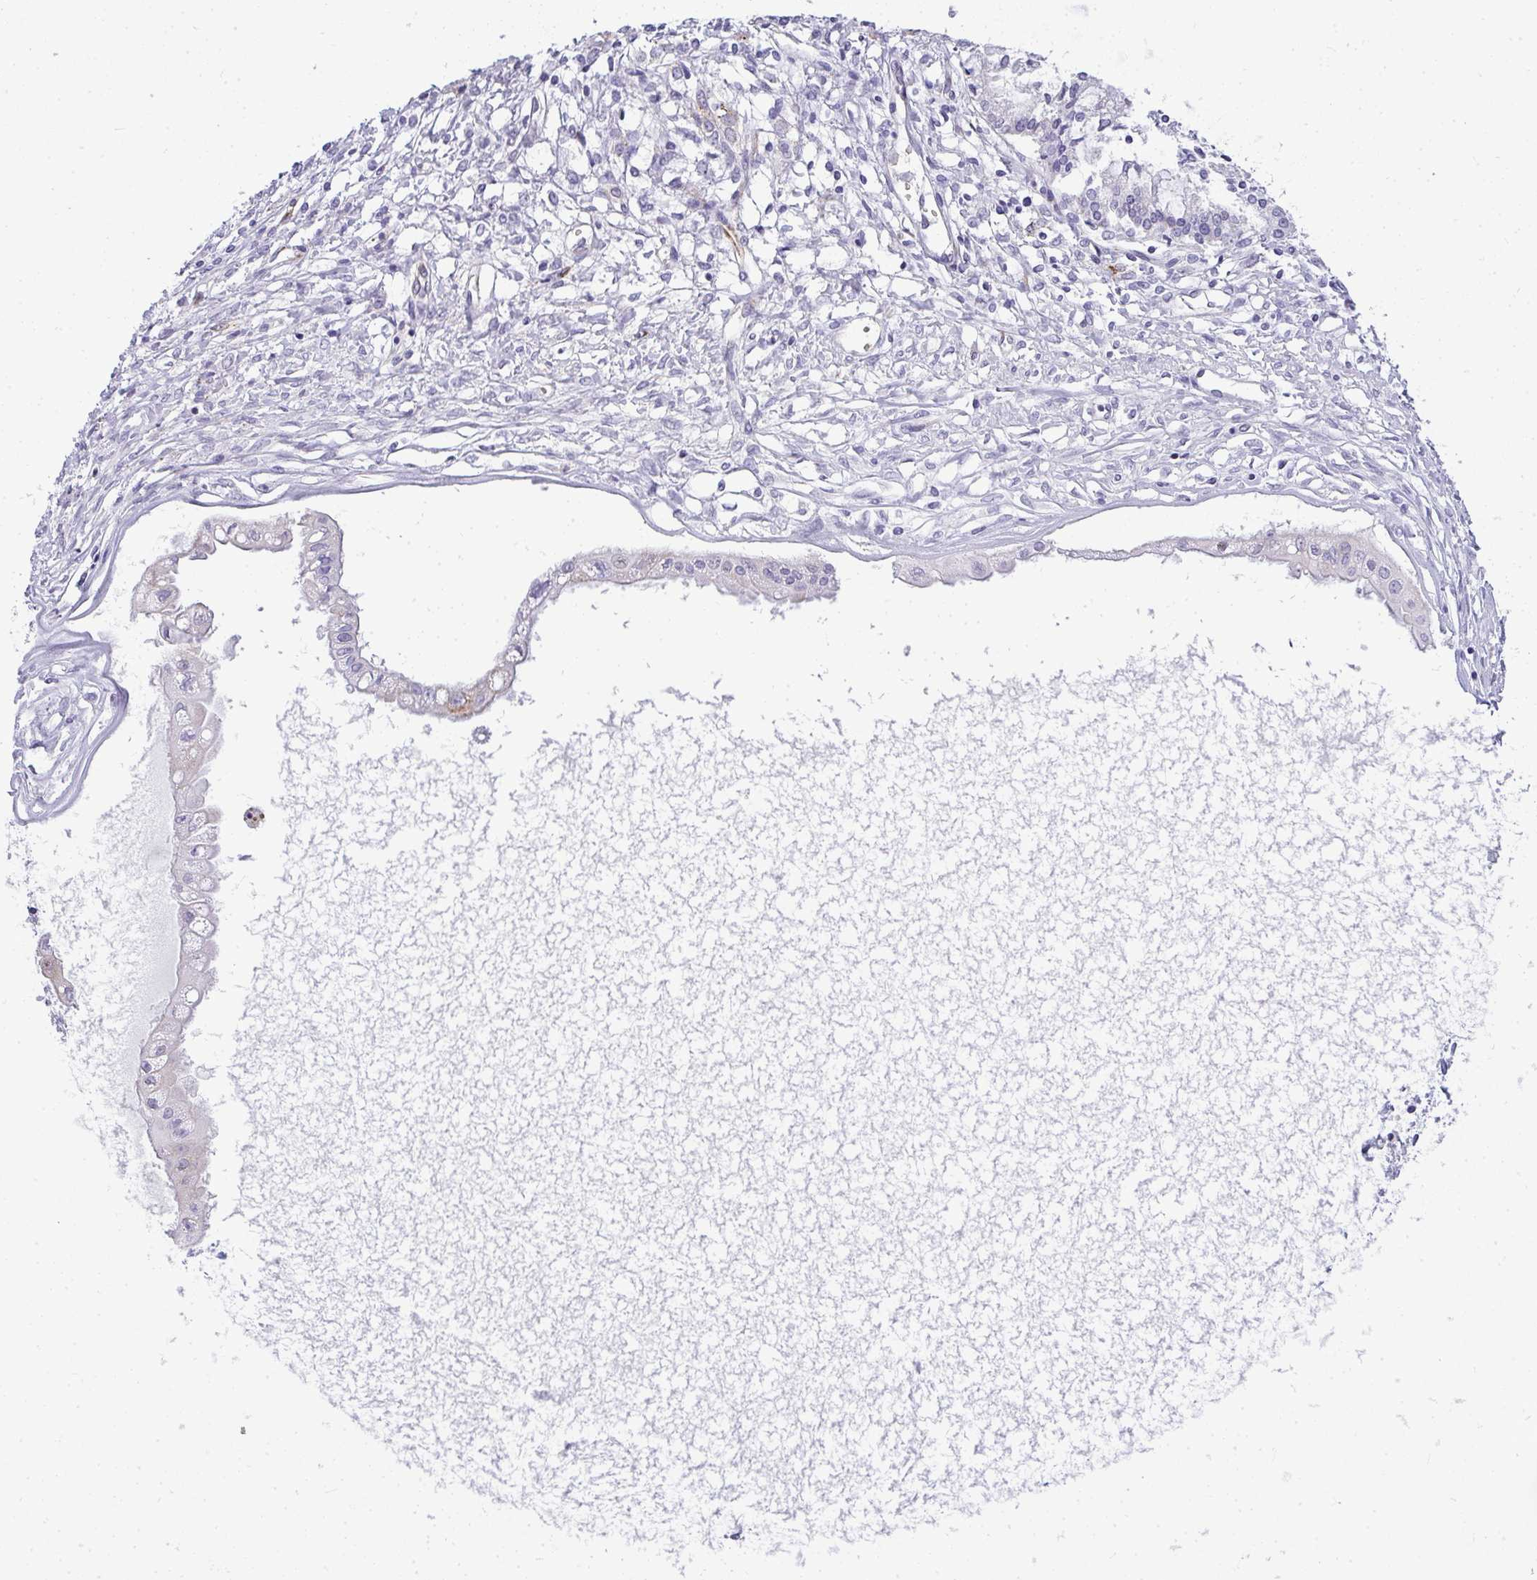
{"staining": {"intensity": "negative", "quantity": "none", "location": "none"}, "tissue": "ovarian cancer", "cell_type": "Tumor cells", "image_type": "cancer", "snomed": [{"axis": "morphology", "description": "Cystadenocarcinoma, mucinous, NOS"}, {"axis": "topography", "description": "Ovary"}], "caption": "Photomicrograph shows no significant protein expression in tumor cells of ovarian cancer (mucinous cystadenocarcinoma). (Brightfield microscopy of DAB (3,3'-diaminobenzidine) immunohistochemistry at high magnification).", "gene": "LIPE", "patient": {"sex": "female", "age": 34}}